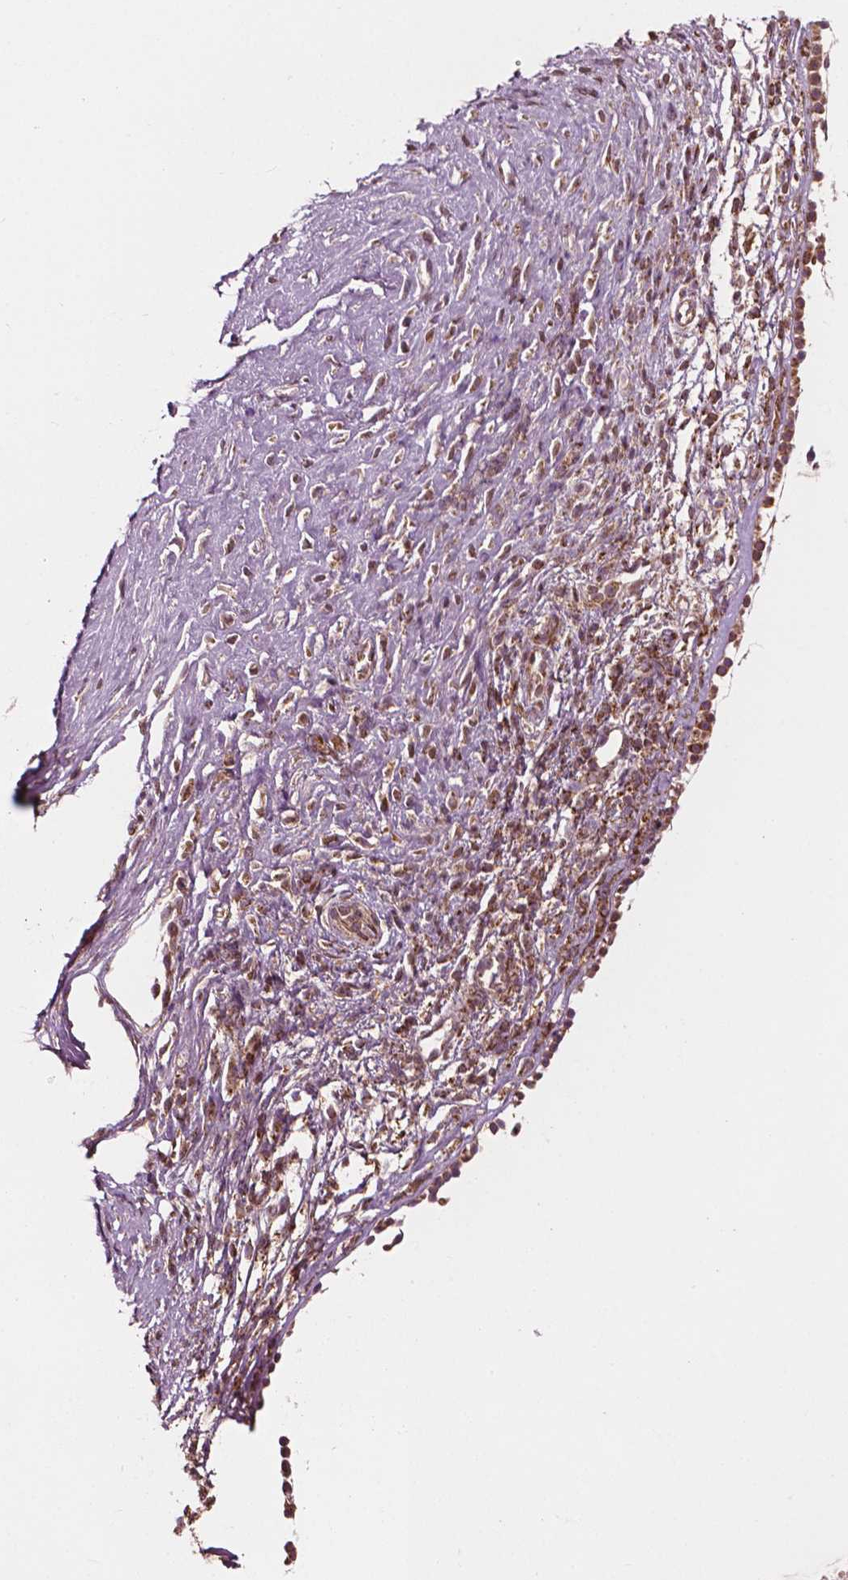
{"staining": {"intensity": "moderate", "quantity": ">75%", "location": "cytoplasmic/membranous"}, "tissue": "nasopharynx", "cell_type": "Respiratory epithelial cells", "image_type": "normal", "snomed": [{"axis": "morphology", "description": "Normal tissue, NOS"}, {"axis": "topography", "description": "Nasopharynx"}], "caption": "DAB immunohistochemical staining of benign nasopharynx demonstrates moderate cytoplasmic/membranous protein expression in about >75% of respiratory epithelial cells.", "gene": "MCL1", "patient": {"sex": "male", "age": 24}}